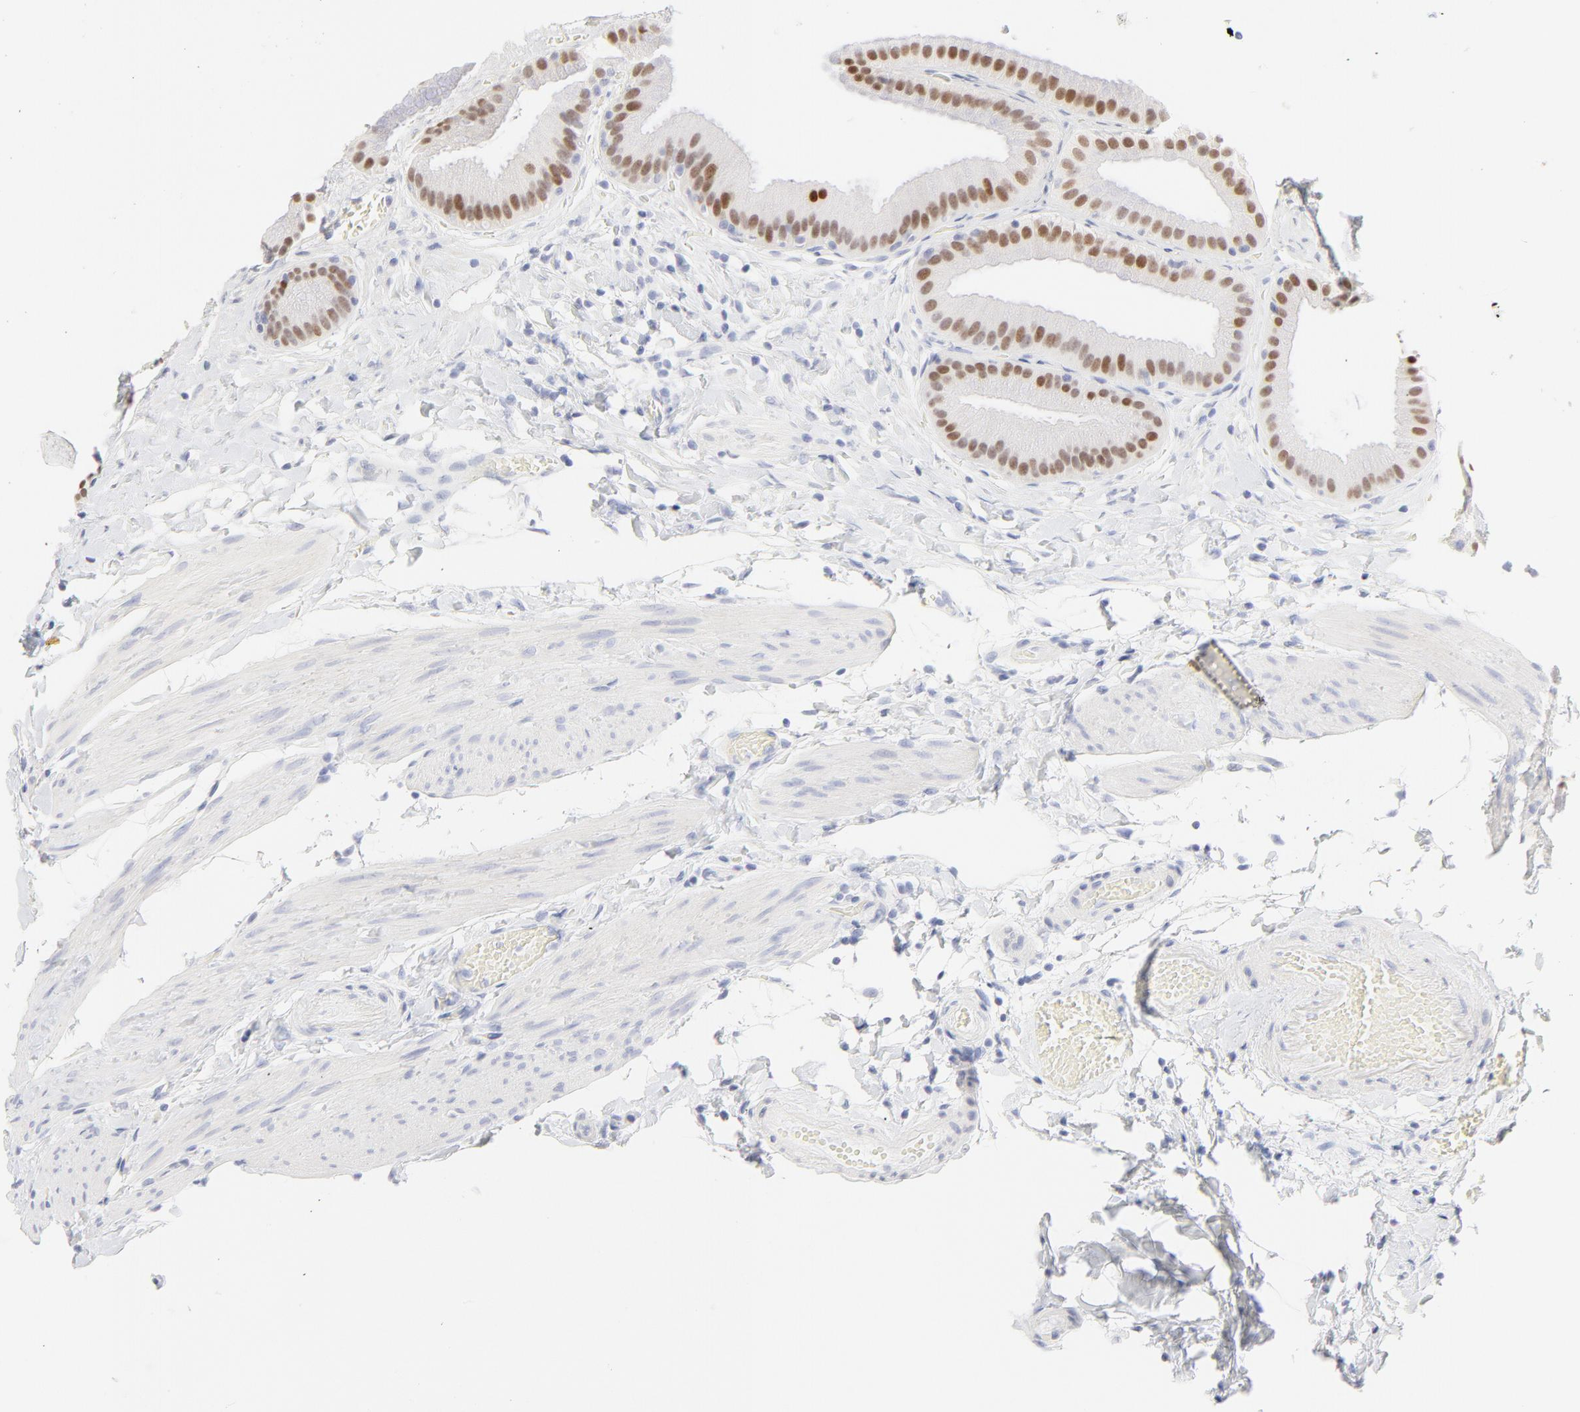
{"staining": {"intensity": "moderate", "quantity": ">75%", "location": "nuclear"}, "tissue": "gallbladder", "cell_type": "Glandular cells", "image_type": "normal", "snomed": [{"axis": "morphology", "description": "Normal tissue, NOS"}, {"axis": "topography", "description": "Gallbladder"}], "caption": "Immunohistochemistry (DAB (3,3'-diaminobenzidine)) staining of unremarkable human gallbladder shows moderate nuclear protein positivity in approximately >75% of glandular cells. The staining is performed using DAB brown chromogen to label protein expression. The nuclei are counter-stained blue using hematoxylin.", "gene": "ELF3", "patient": {"sex": "female", "age": 63}}